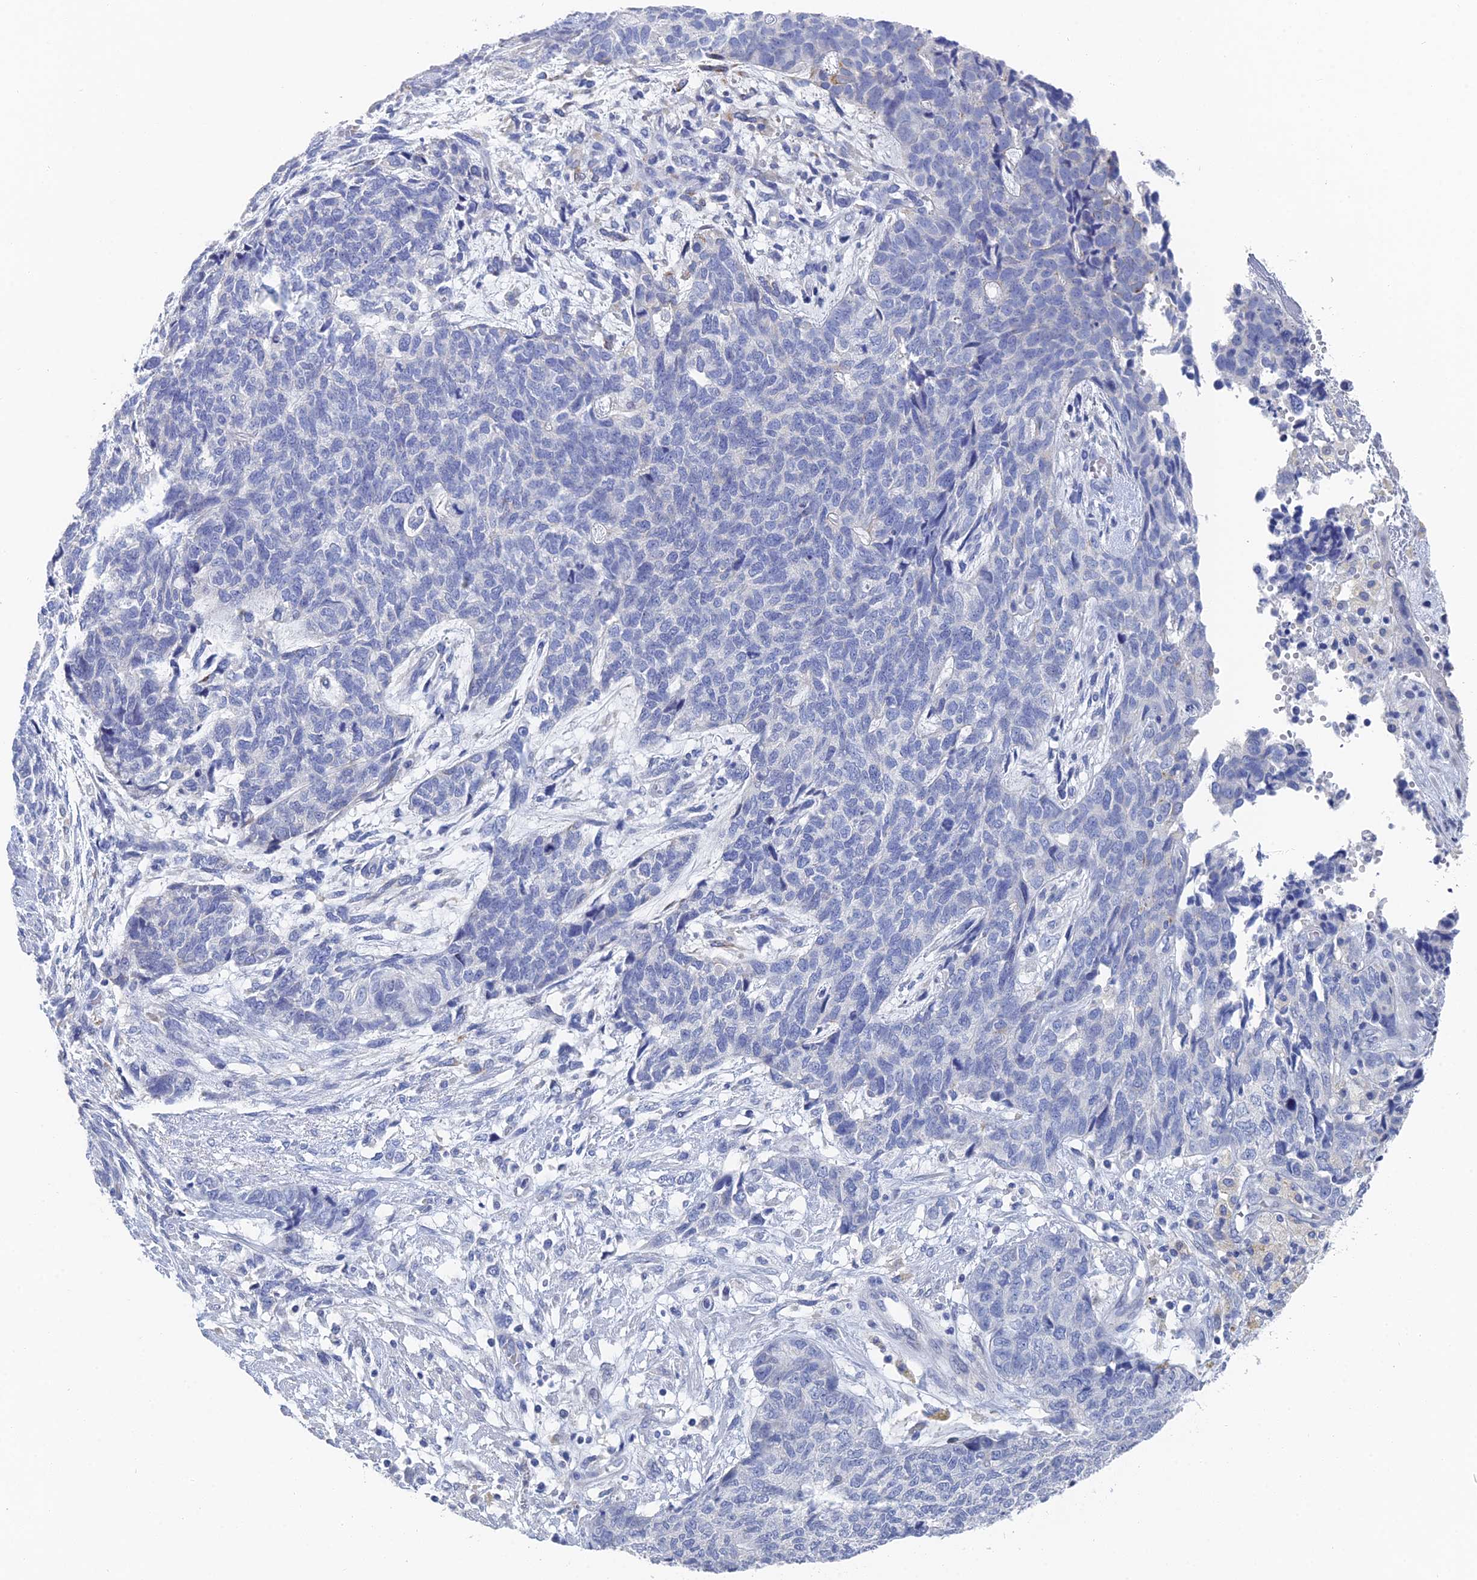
{"staining": {"intensity": "negative", "quantity": "none", "location": "none"}, "tissue": "cervical cancer", "cell_type": "Tumor cells", "image_type": "cancer", "snomed": [{"axis": "morphology", "description": "Squamous cell carcinoma, NOS"}, {"axis": "topography", "description": "Cervix"}], "caption": "A photomicrograph of human cervical cancer is negative for staining in tumor cells.", "gene": "GFAP", "patient": {"sex": "female", "age": 63}}